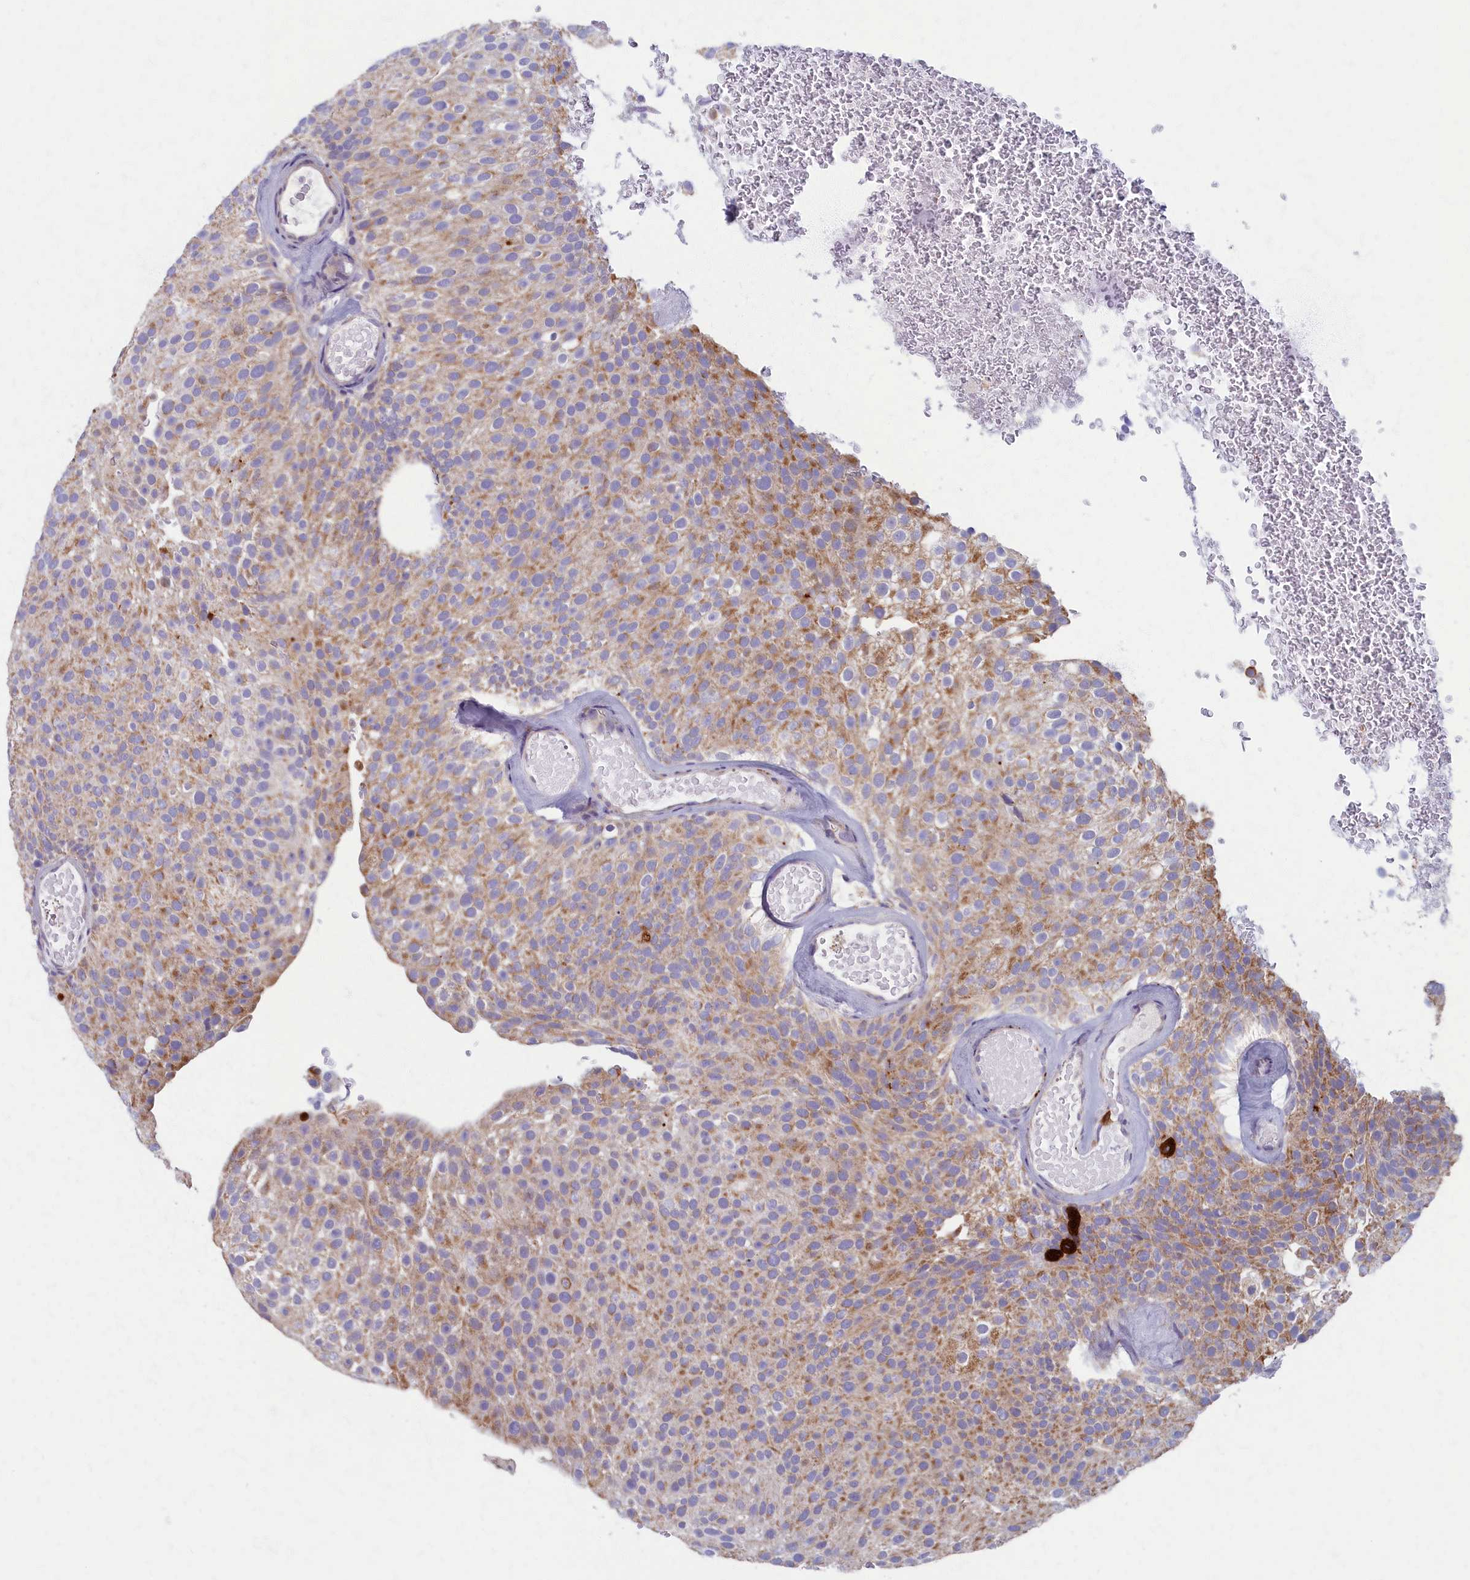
{"staining": {"intensity": "moderate", "quantity": "25%-75%", "location": "cytoplasmic/membranous"}, "tissue": "urothelial cancer", "cell_type": "Tumor cells", "image_type": "cancer", "snomed": [{"axis": "morphology", "description": "Urothelial carcinoma, Low grade"}, {"axis": "topography", "description": "Urinary bladder"}], "caption": "Tumor cells show medium levels of moderate cytoplasmic/membranous staining in approximately 25%-75% of cells in human low-grade urothelial carcinoma. The staining is performed using DAB (3,3'-diaminobenzidine) brown chromogen to label protein expression. The nuclei are counter-stained blue using hematoxylin.", "gene": "MRPS25", "patient": {"sex": "male", "age": 78}}